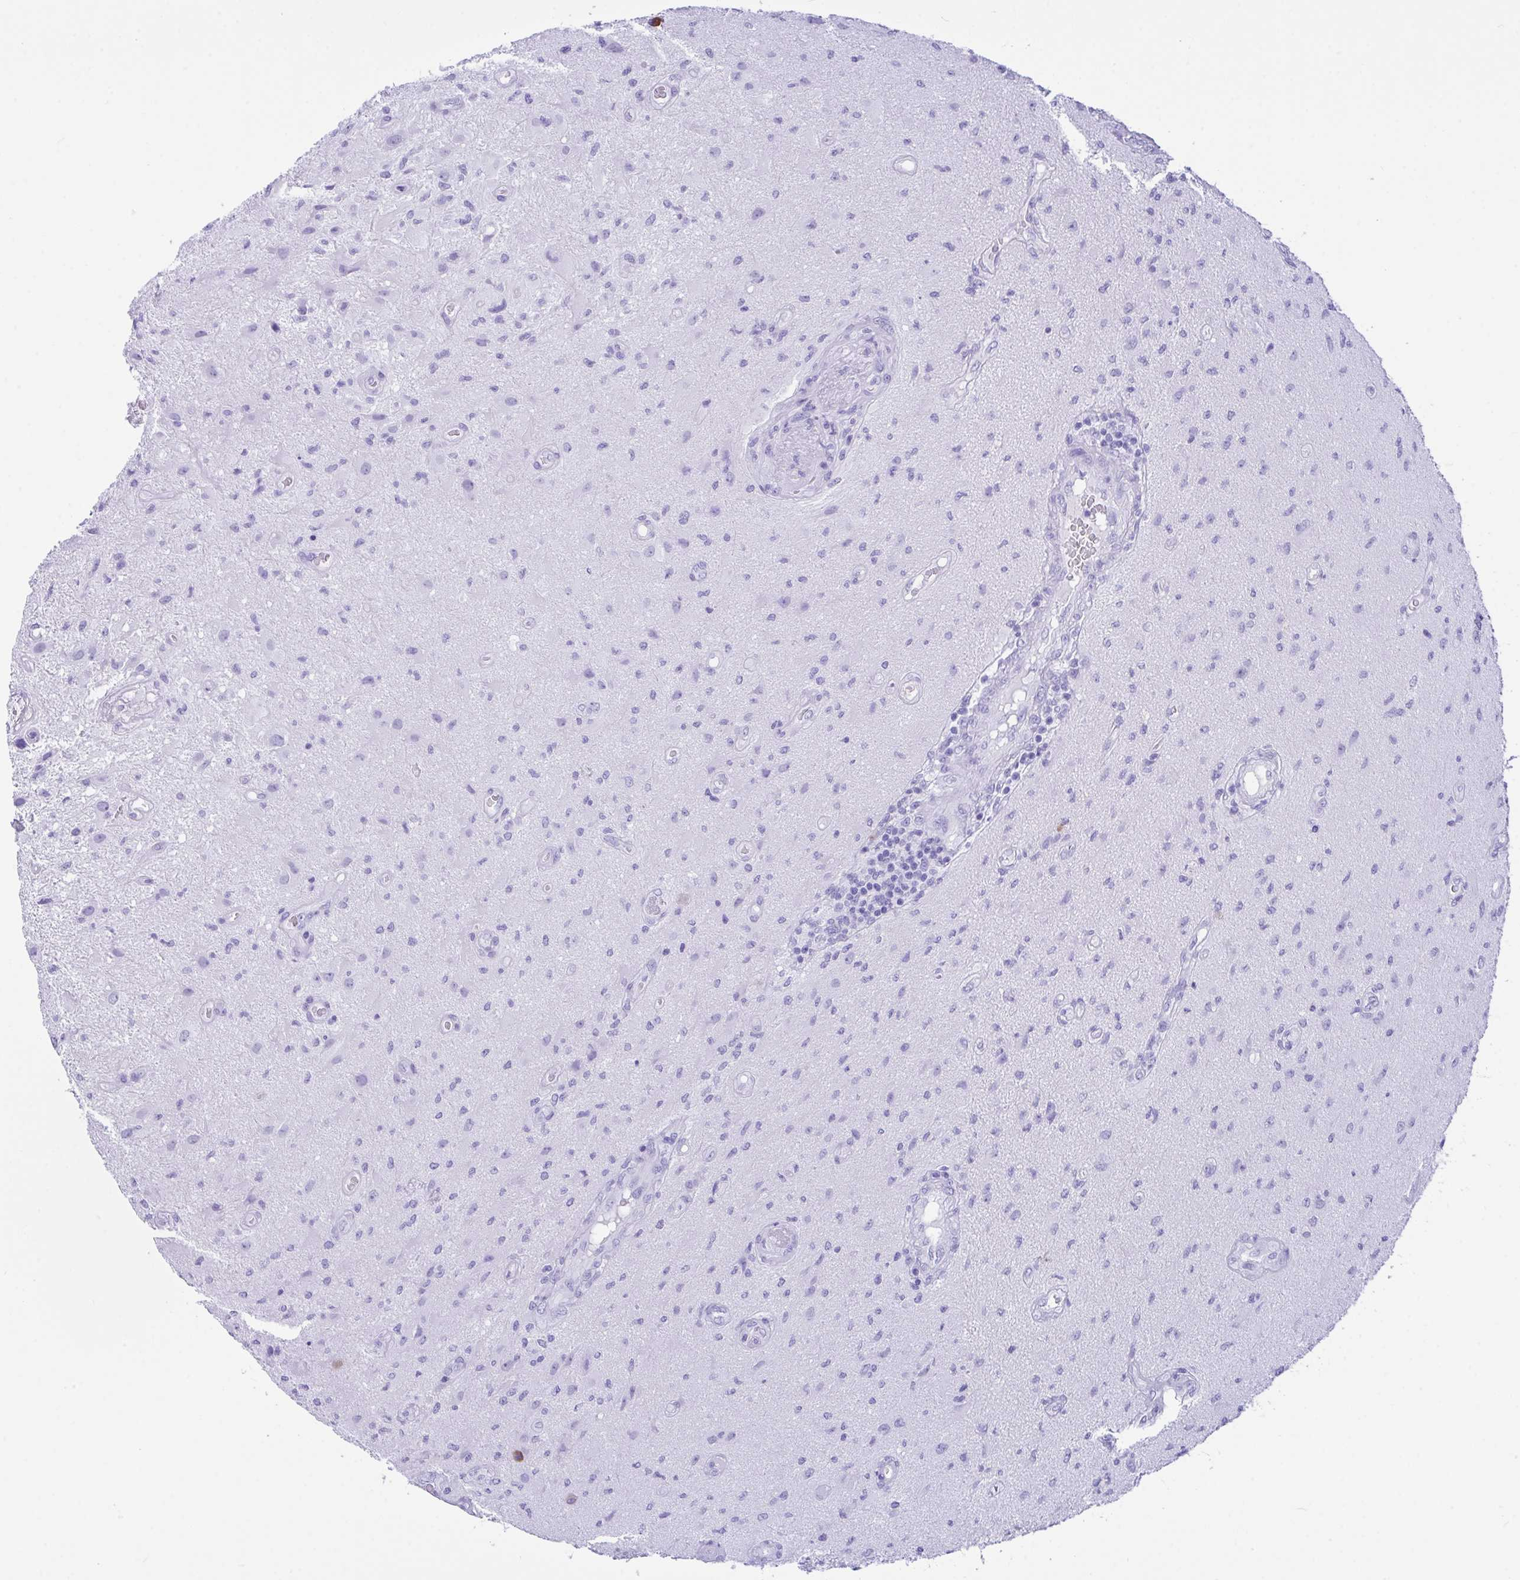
{"staining": {"intensity": "negative", "quantity": "none", "location": "none"}, "tissue": "glioma", "cell_type": "Tumor cells", "image_type": "cancer", "snomed": [{"axis": "morphology", "description": "Glioma, malignant, High grade"}, {"axis": "topography", "description": "Brain"}], "caption": "Immunohistochemistry (IHC) micrograph of neoplastic tissue: human glioma stained with DAB (3,3'-diaminobenzidine) displays no significant protein positivity in tumor cells.", "gene": "BEST4", "patient": {"sex": "male", "age": 67}}